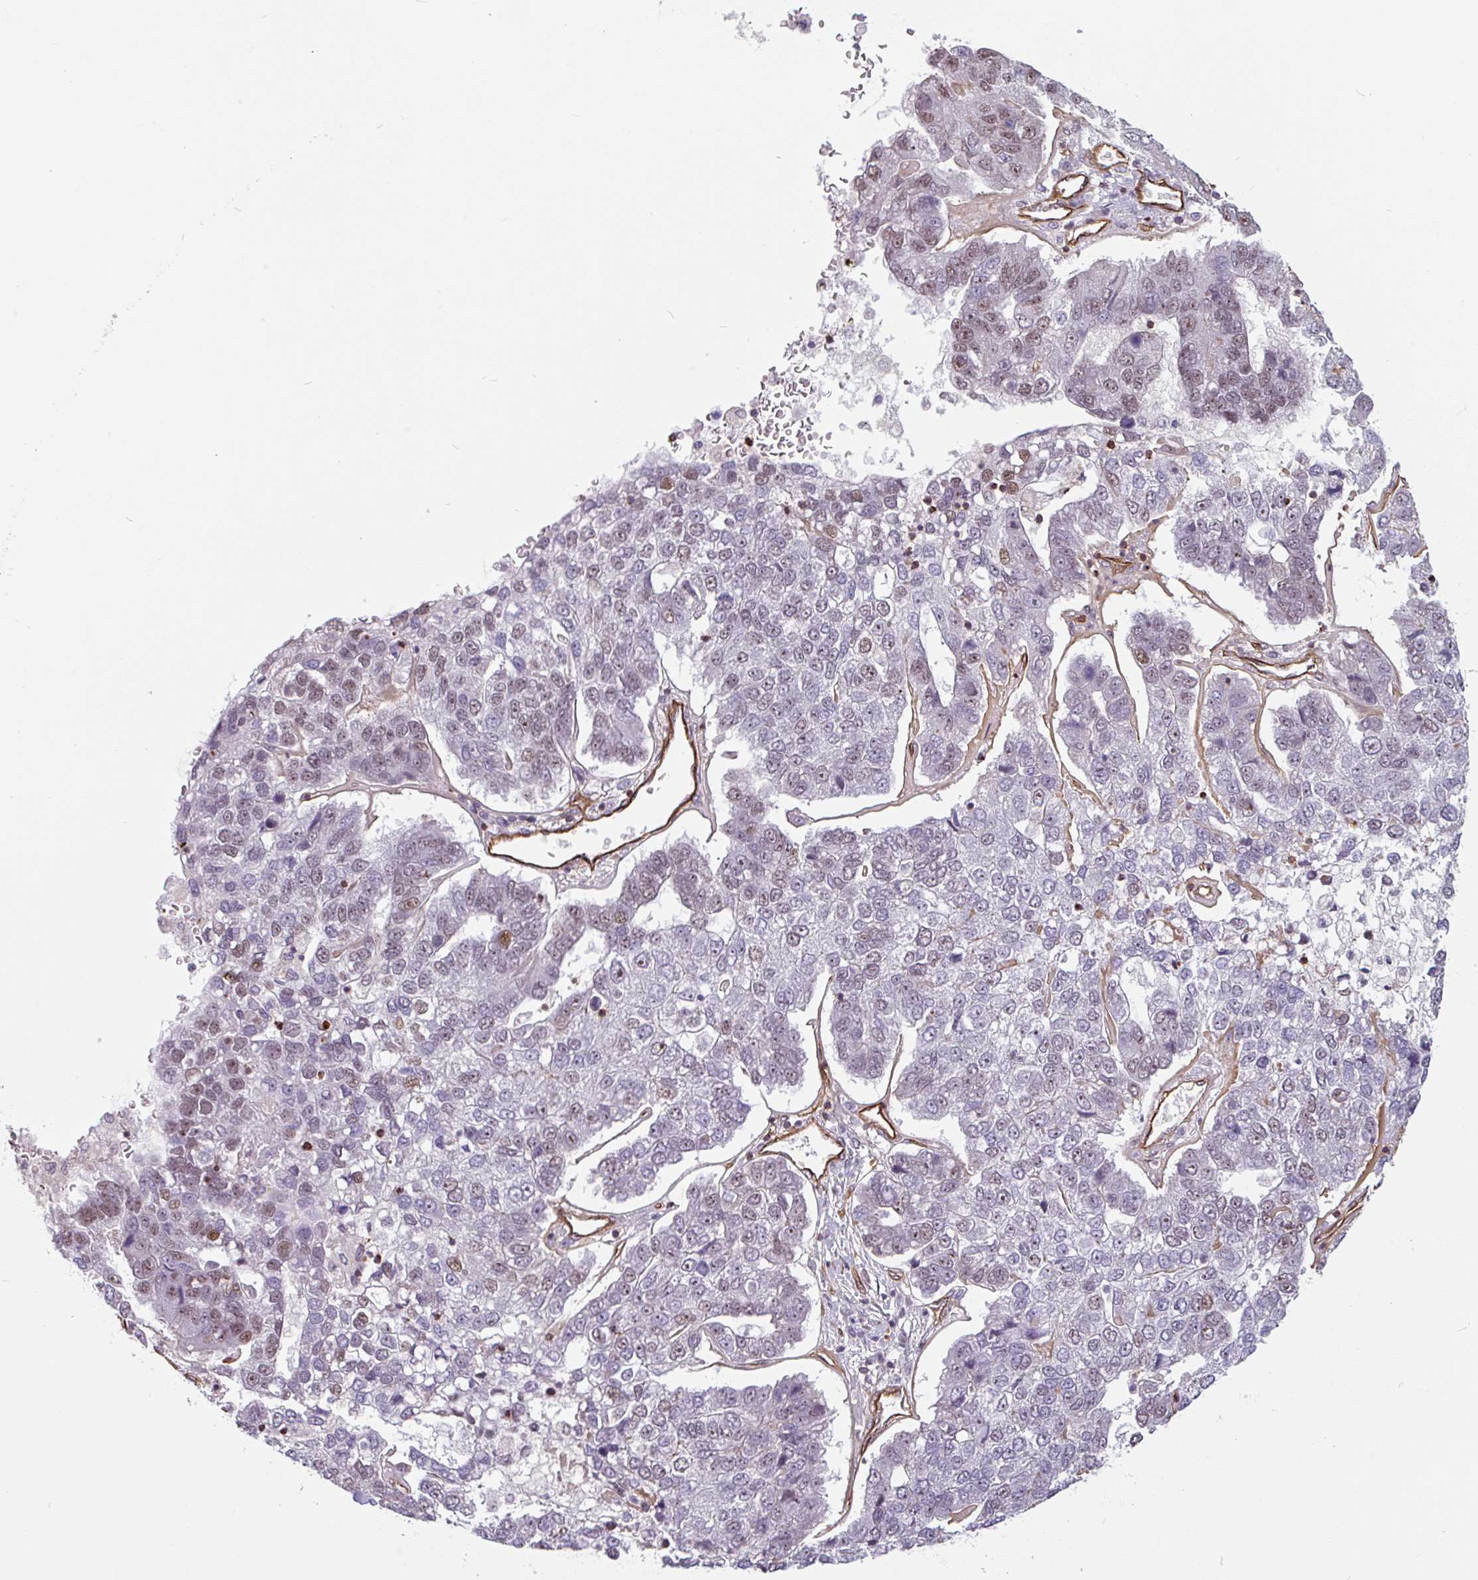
{"staining": {"intensity": "weak", "quantity": "25%-75%", "location": "nuclear"}, "tissue": "pancreatic cancer", "cell_type": "Tumor cells", "image_type": "cancer", "snomed": [{"axis": "morphology", "description": "Adenocarcinoma, NOS"}, {"axis": "topography", "description": "Pancreas"}], "caption": "Human pancreatic cancer stained for a protein (brown) shows weak nuclear positive staining in about 25%-75% of tumor cells.", "gene": "ZNF689", "patient": {"sex": "female", "age": 61}}